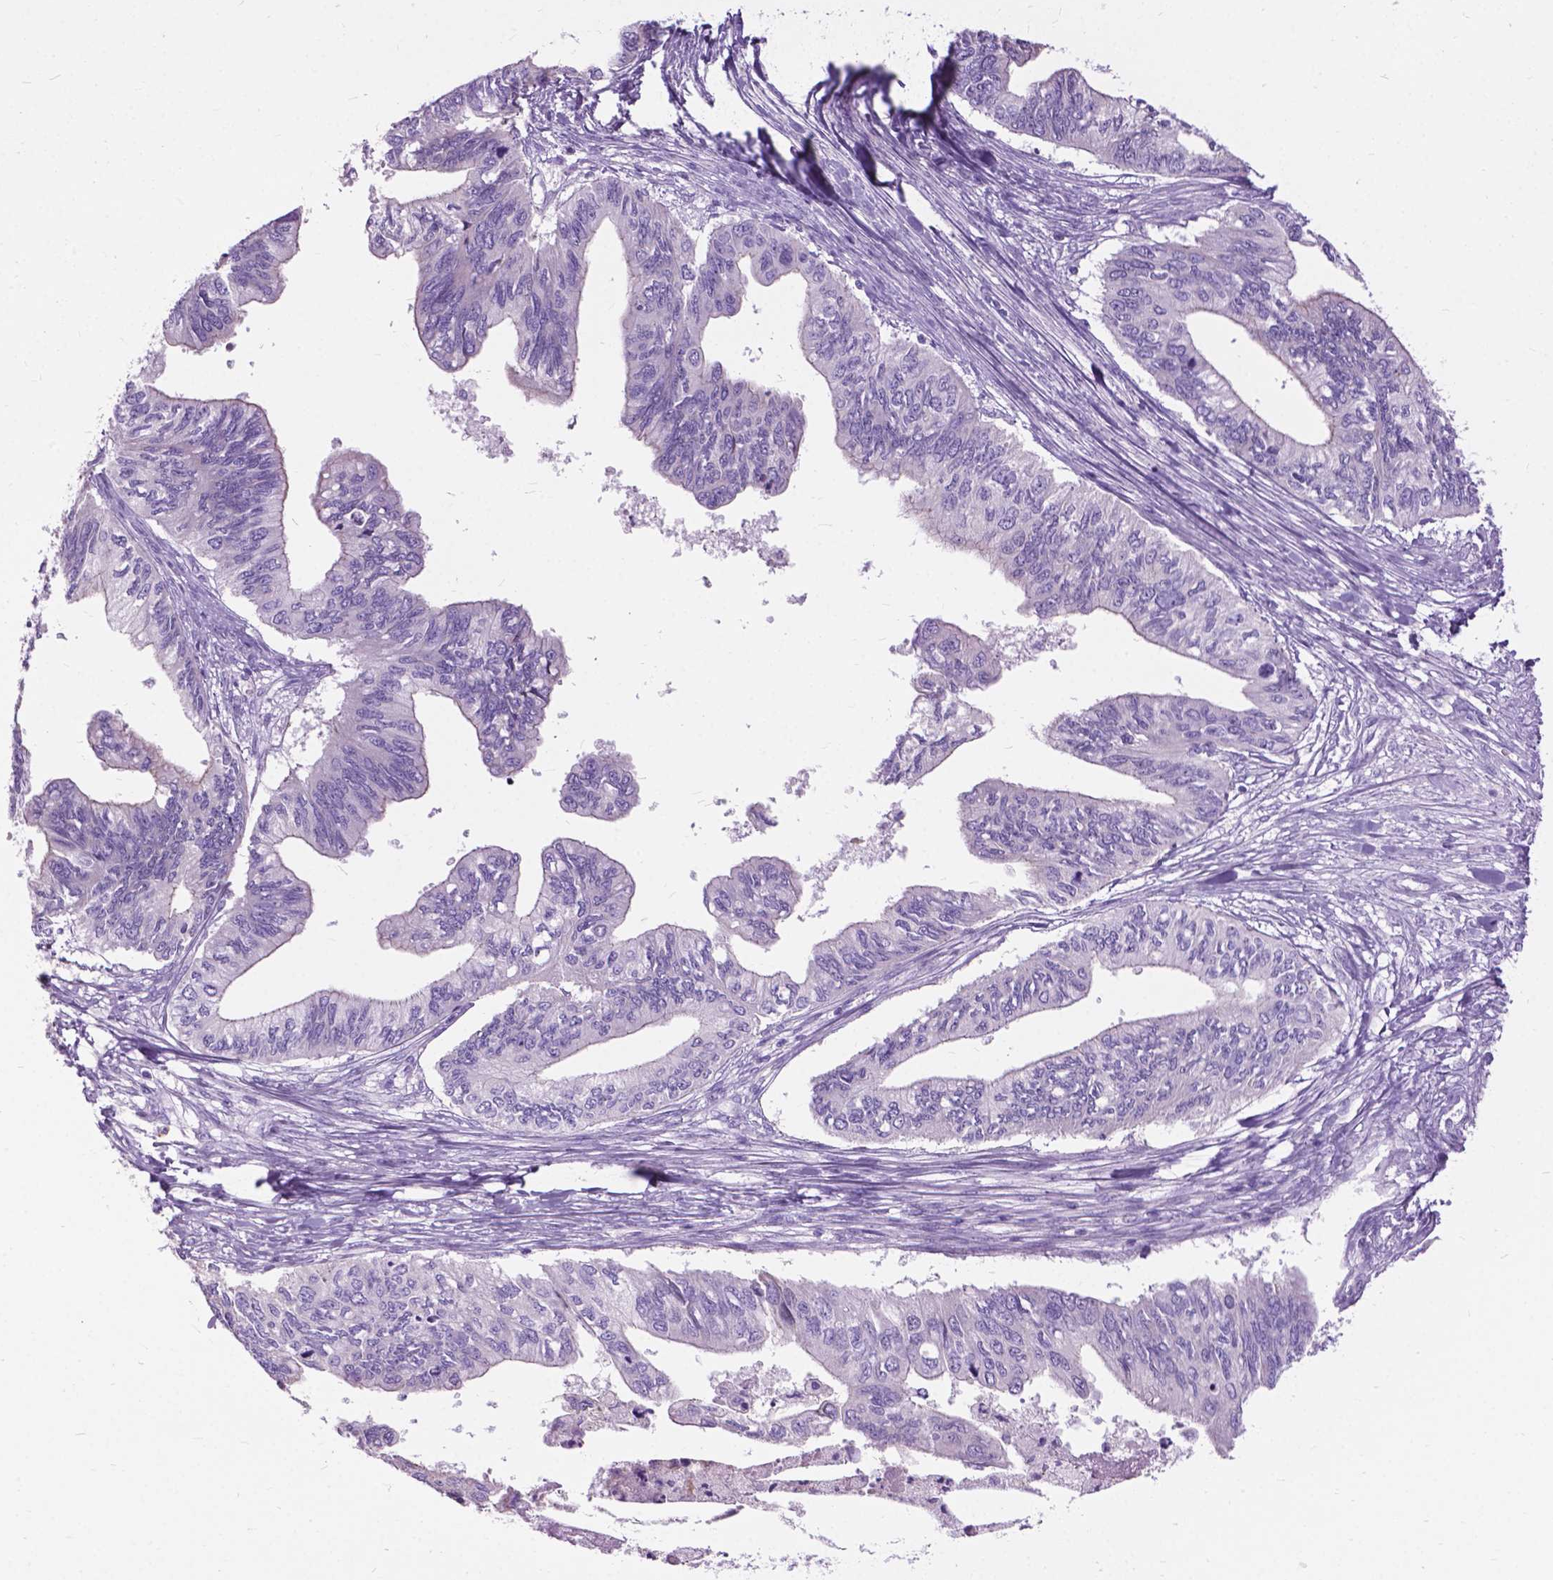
{"staining": {"intensity": "weak", "quantity": "<25%", "location": "cytoplasmic/membranous"}, "tissue": "ovarian cancer", "cell_type": "Tumor cells", "image_type": "cancer", "snomed": [{"axis": "morphology", "description": "Cystadenocarcinoma, mucinous, NOS"}, {"axis": "topography", "description": "Ovary"}], "caption": "An immunohistochemistry (IHC) photomicrograph of ovarian mucinous cystadenocarcinoma is shown. There is no staining in tumor cells of ovarian mucinous cystadenocarcinoma.", "gene": "PRR35", "patient": {"sex": "female", "age": 76}}